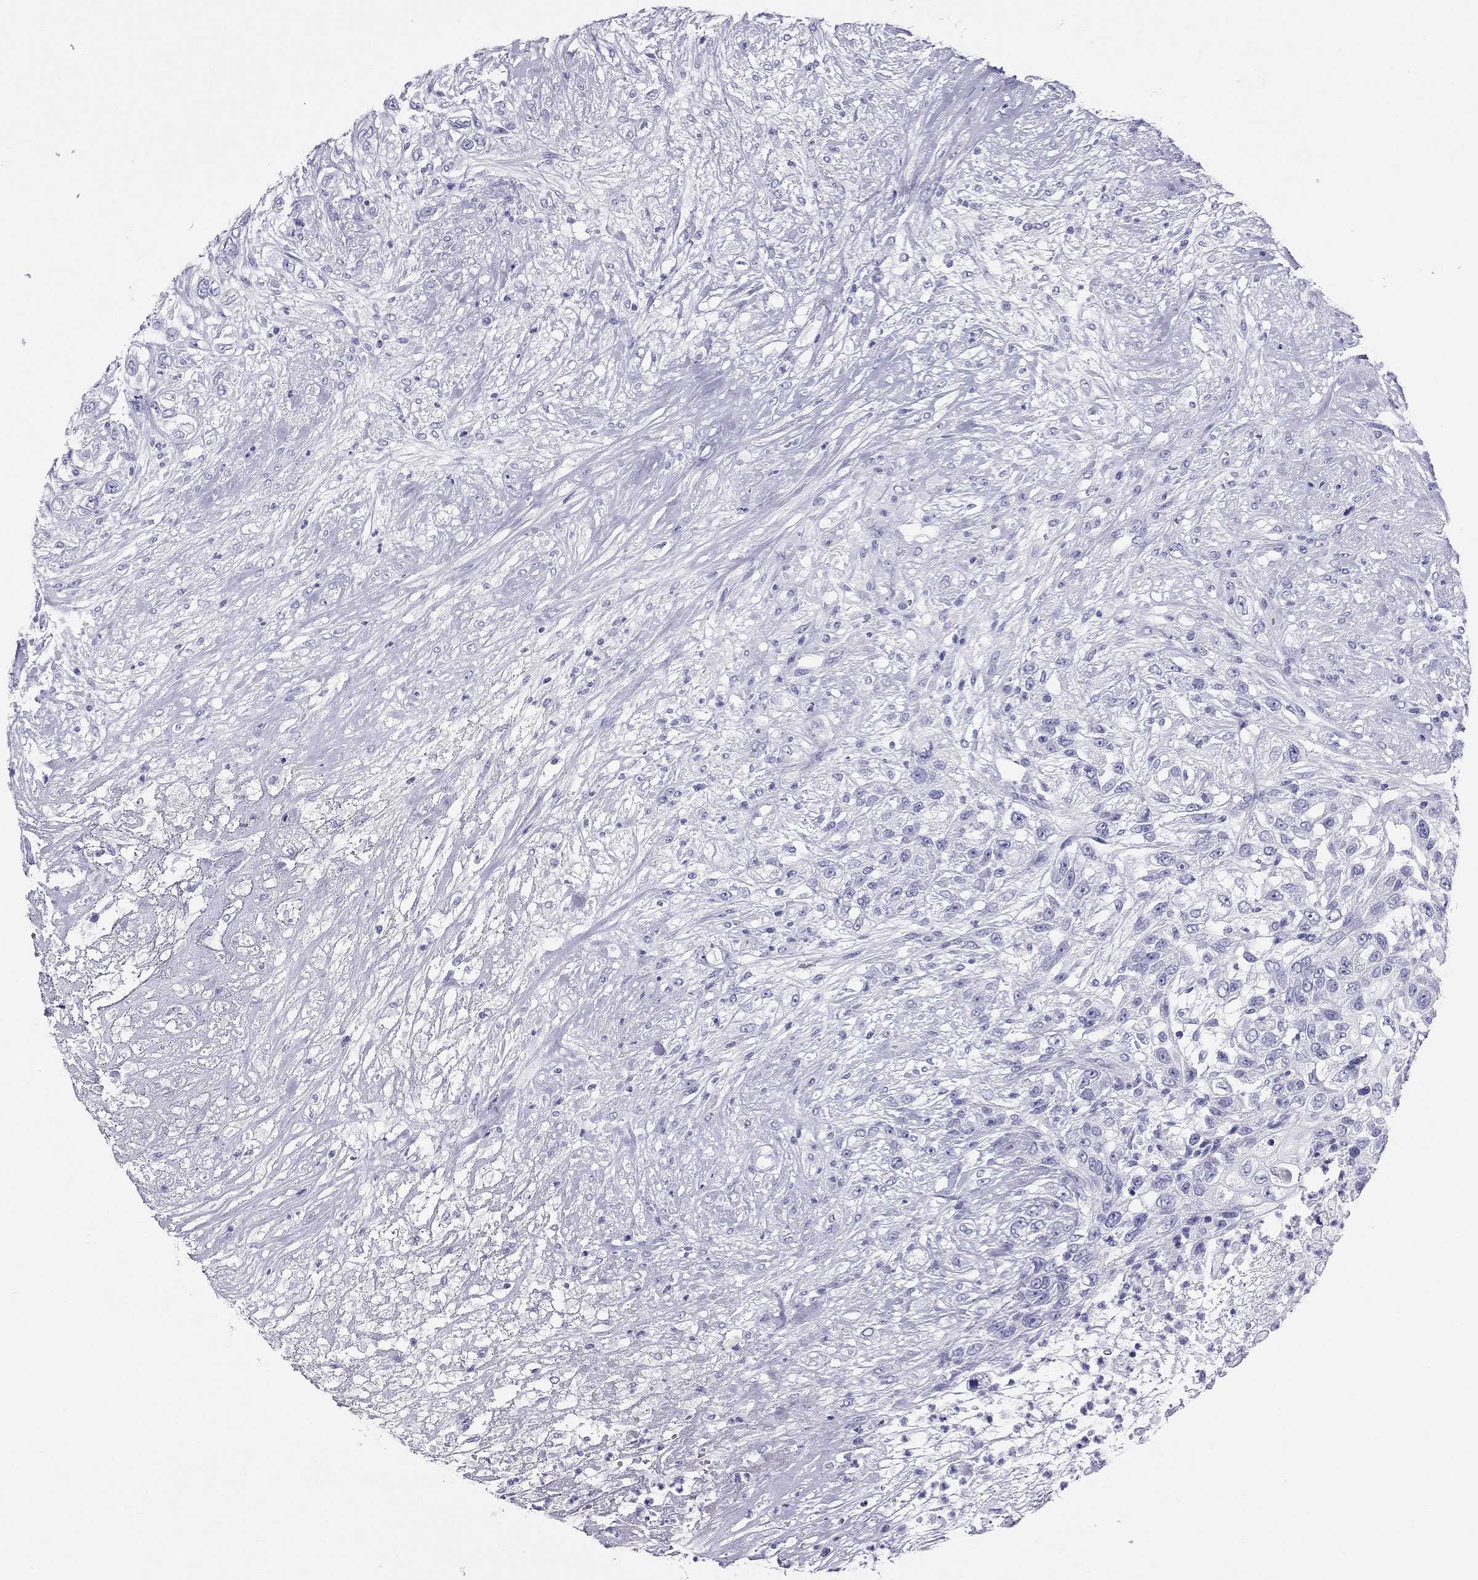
{"staining": {"intensity": "negative", "quantity": "none", "location": "none"}, "tissue": "urothelial cancer", "cell_type": "Tumor cells", "image_type": "cancer", "snomed": [{"axis": "morphology", "description": "Urothelial carcinoma, High grade"}, {"axis": "topography", "description": "Urinary bladder"}], "caption": "A high-resolution photomicrograph shows immunohistochemistry staining of urothelial cancer, which shows no significant staining in tumor cells.", "gene": "TRPM3", "patient": {"sex": "female", "age": 56}}